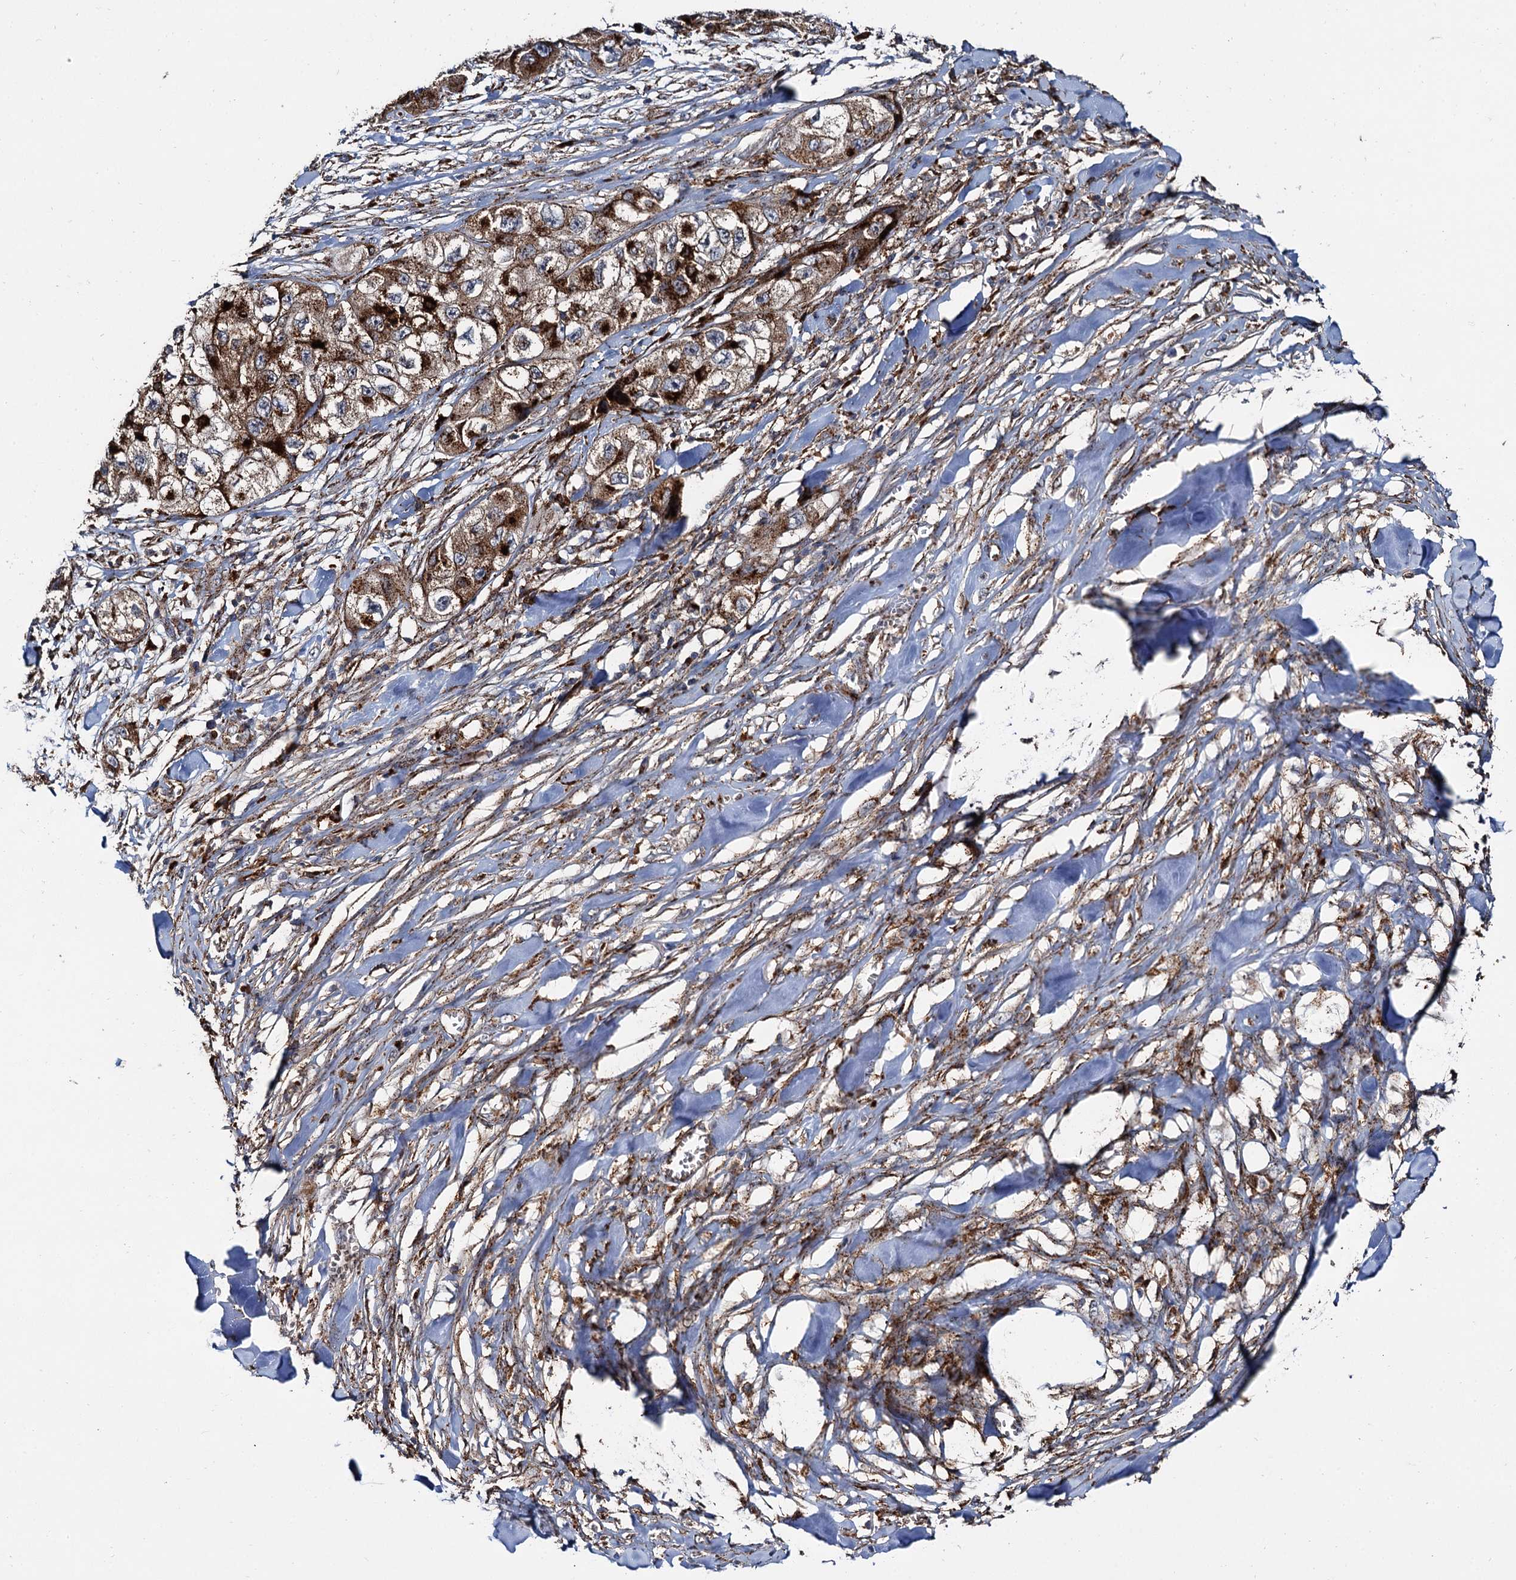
{"staining": {"intensity": "strong", "quantity": ">75%", "location": "cytoplasmic/membranous"}, "tissue": "skin cancer", "cell_type": "Tumor cells", "image_type": "cancer", "snomed": [{"axis": "morphology", "description": "Squamous cell carcinoma, NOS"}, {"axis": "topography", "description": "Skin"}, {"axis": "topography", "description": "Subcutis"}], "caption": "Skin cancer (squamous cell carcinoma) stained for a protein (brown) exhibits strong cytoplasmic/membranous positive expression in approximately >75% of tumor cells.", "gene": "GBA1", "patient": {"sex": "male", "age": 73}}